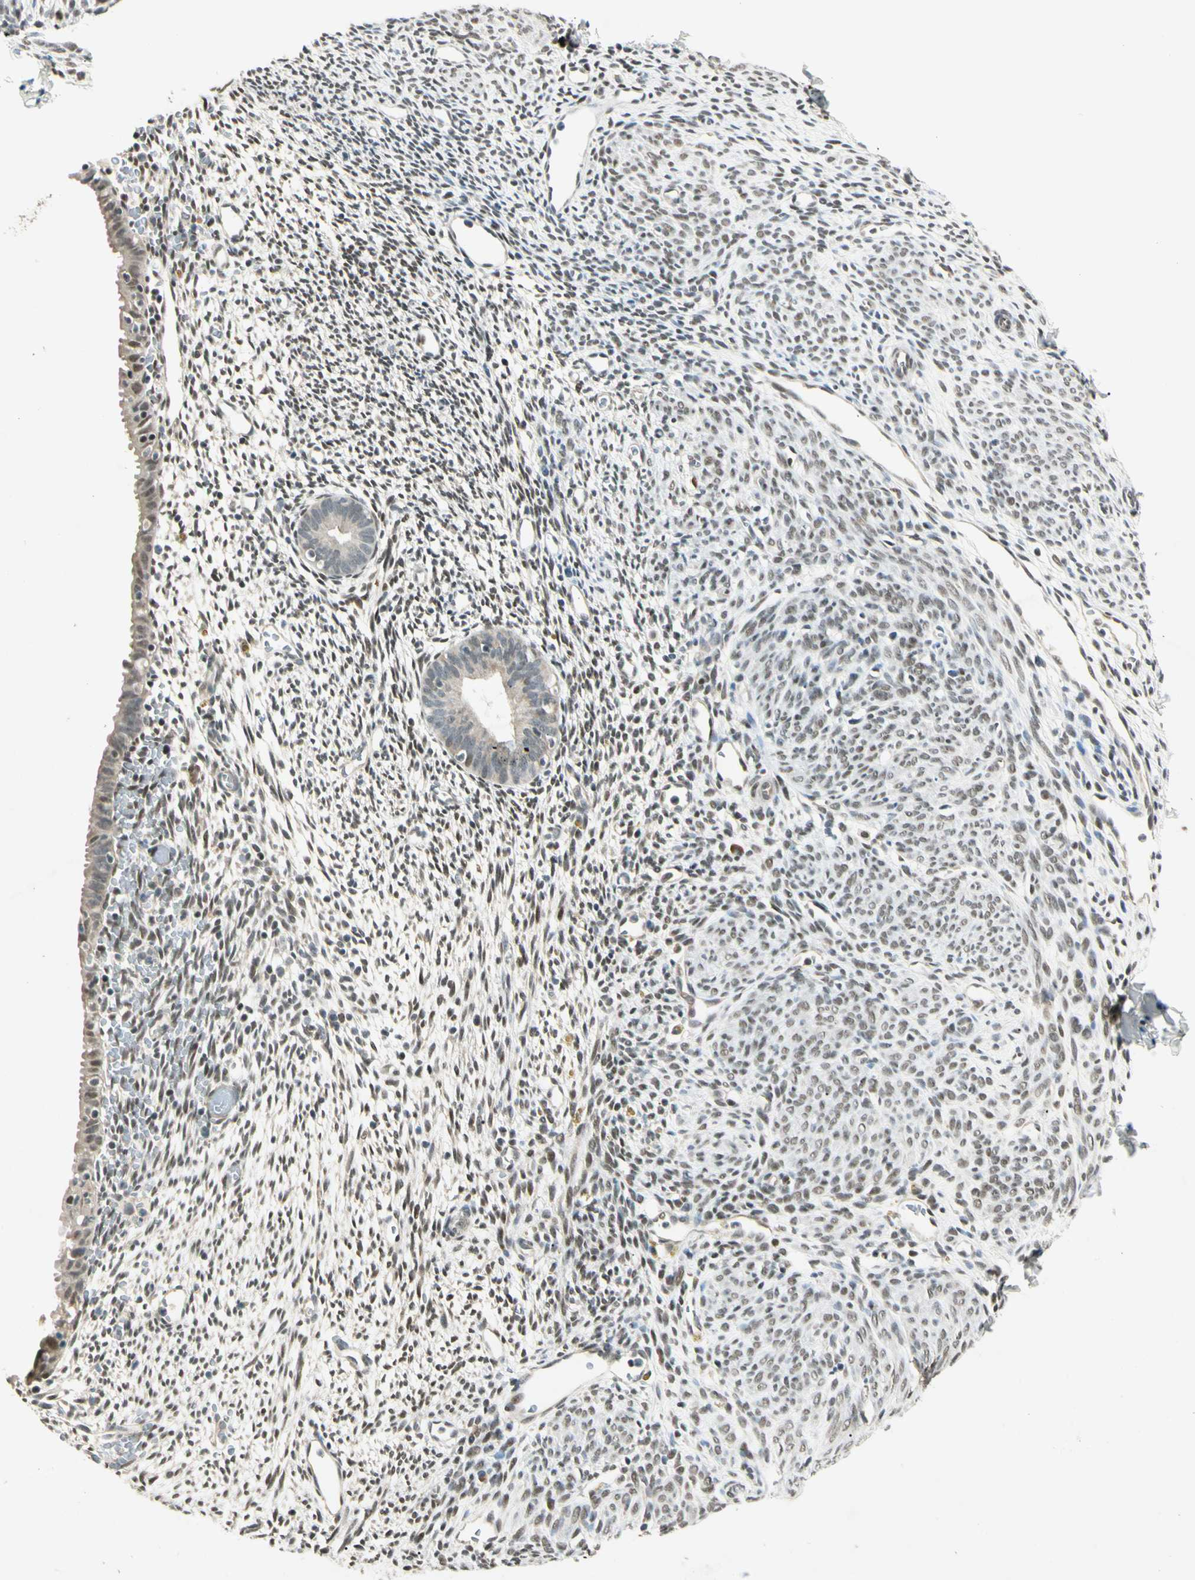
{"staining": {"intensity": "moderate", "quantity": ">75%", "location": "nuclear"}, "tissue": "endometrium", "cell_type": "Cells in endometrial stroma", "image_type": "normal", "snomed": [{"axis": "morphology", "description": "Normal tissue, NOS"}, {"axis": "morphology", "description": "Atrophy, NOS"}, {"axis": "topography", "description": "Uterus"}, {"axis": "topography", "description": "Endometrium"}], "caption": "Immunohistochemistry image of unremarkable endometrium: endometrium stained using IHC shows medium levels of moderate protein expression localized specifically in the nuclear of cells in endometrial stroma, appearing as a nuclear brown color.", "gene": "ZBTB4", "patient": {"sex": "female", "age": 68}}